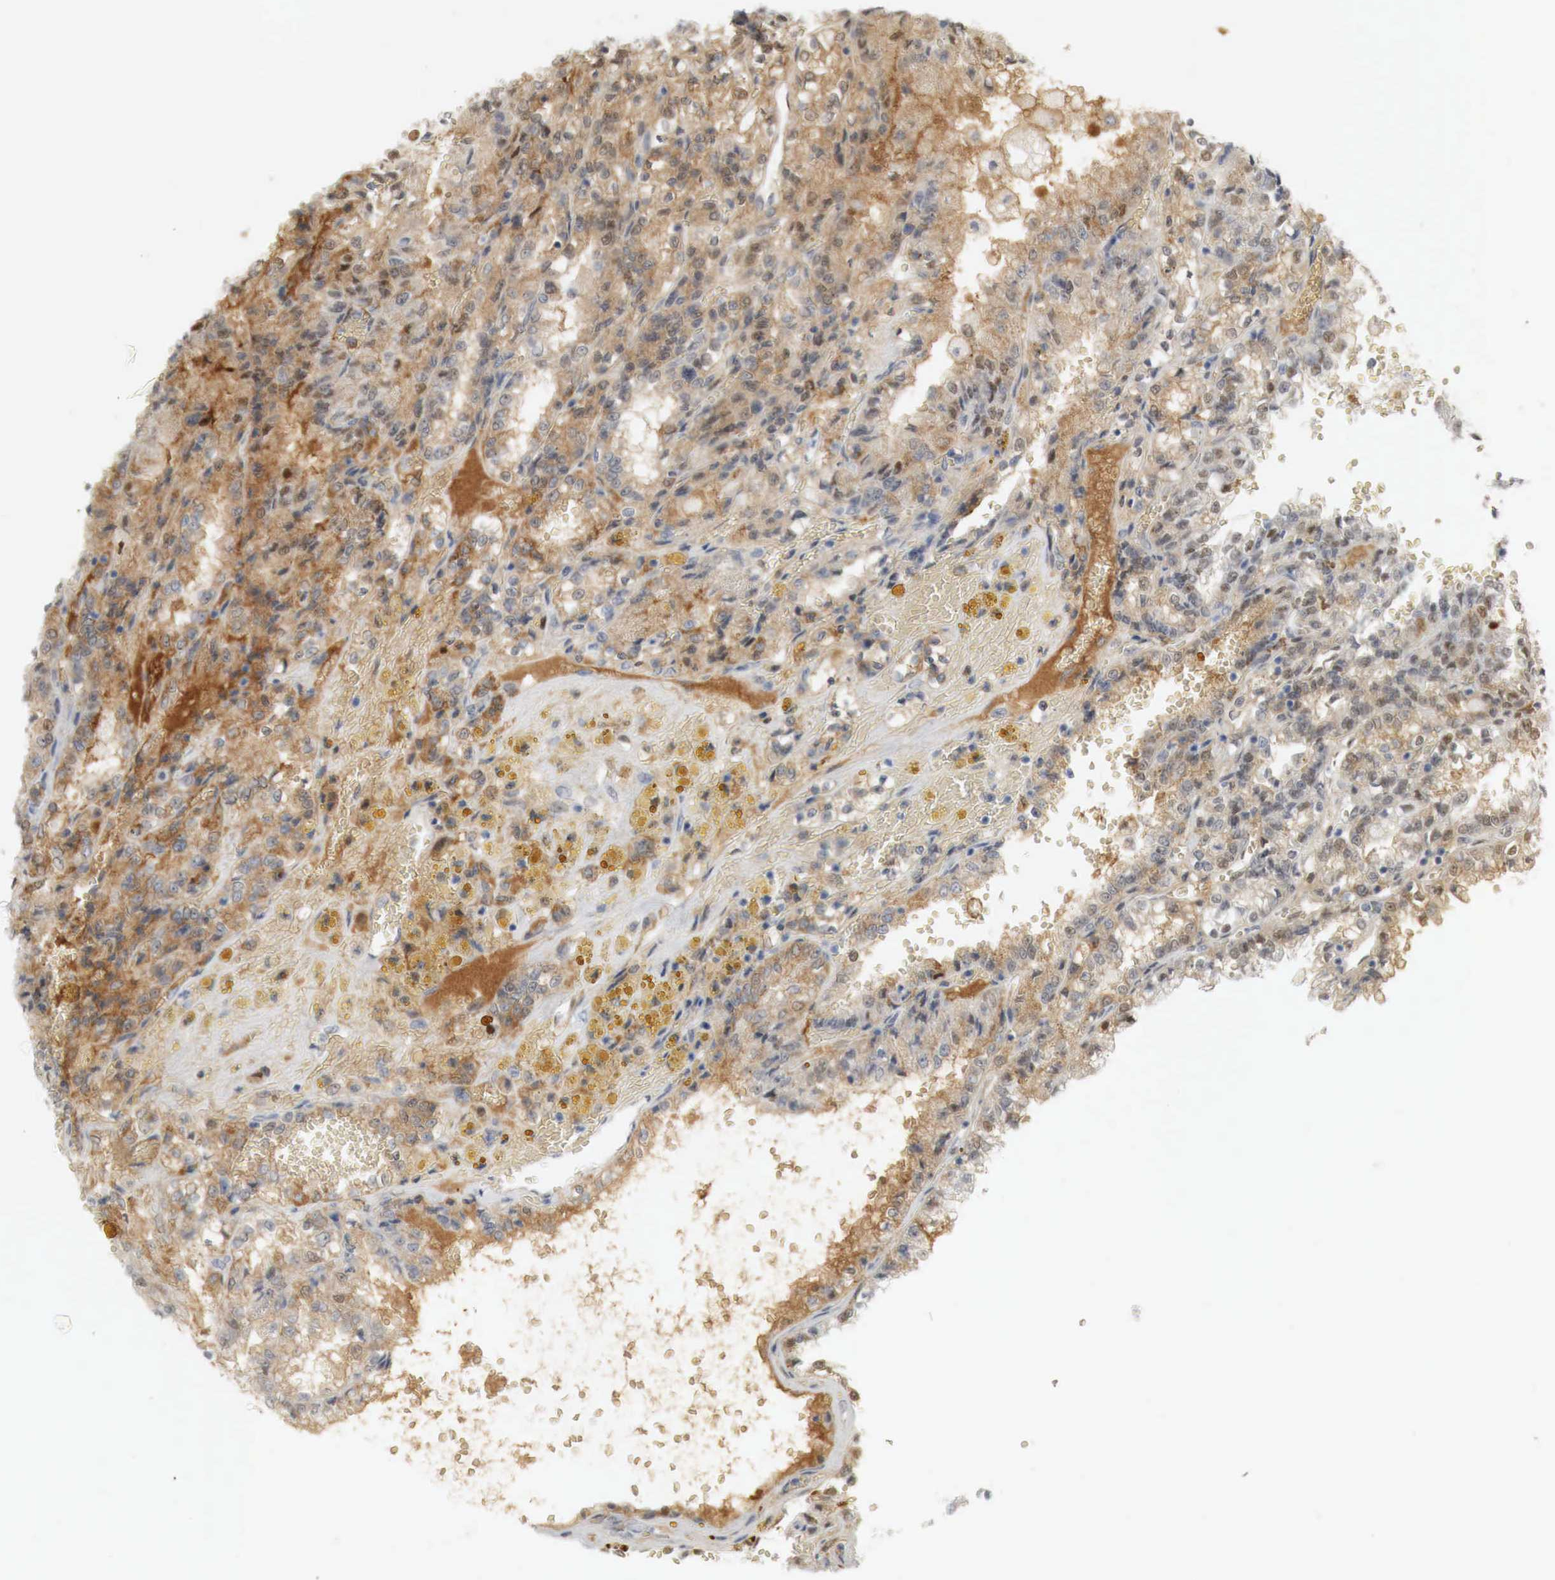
{"staining": {"intensity": "moderate", "quantity": "25%-75%", "location": "cytoplasmic/membranous,nuclear"}, "tissue": "renal cancer", "cell_type": "Tumor cells", "image_type": "cancer", "snomed": [{"axis": "morphology", "description": "Adenocarcinoma, NOS"}, {"axis": "topography", "description": "Kidney"}], "caption": "Tumor cells reveal moderate cytoplasmic/membranous and nuclear positivity in about 25%-75% of cells in renal cancer (adenocarcinoma). The protein is stained brown, and the nuclei are stained in blue (DAB (3,3'-diaminobenzidine) IHC with brightfield microscopy, high magnification).", "gene": "MYC", "patient": {"sex": "female", "age": 56}}